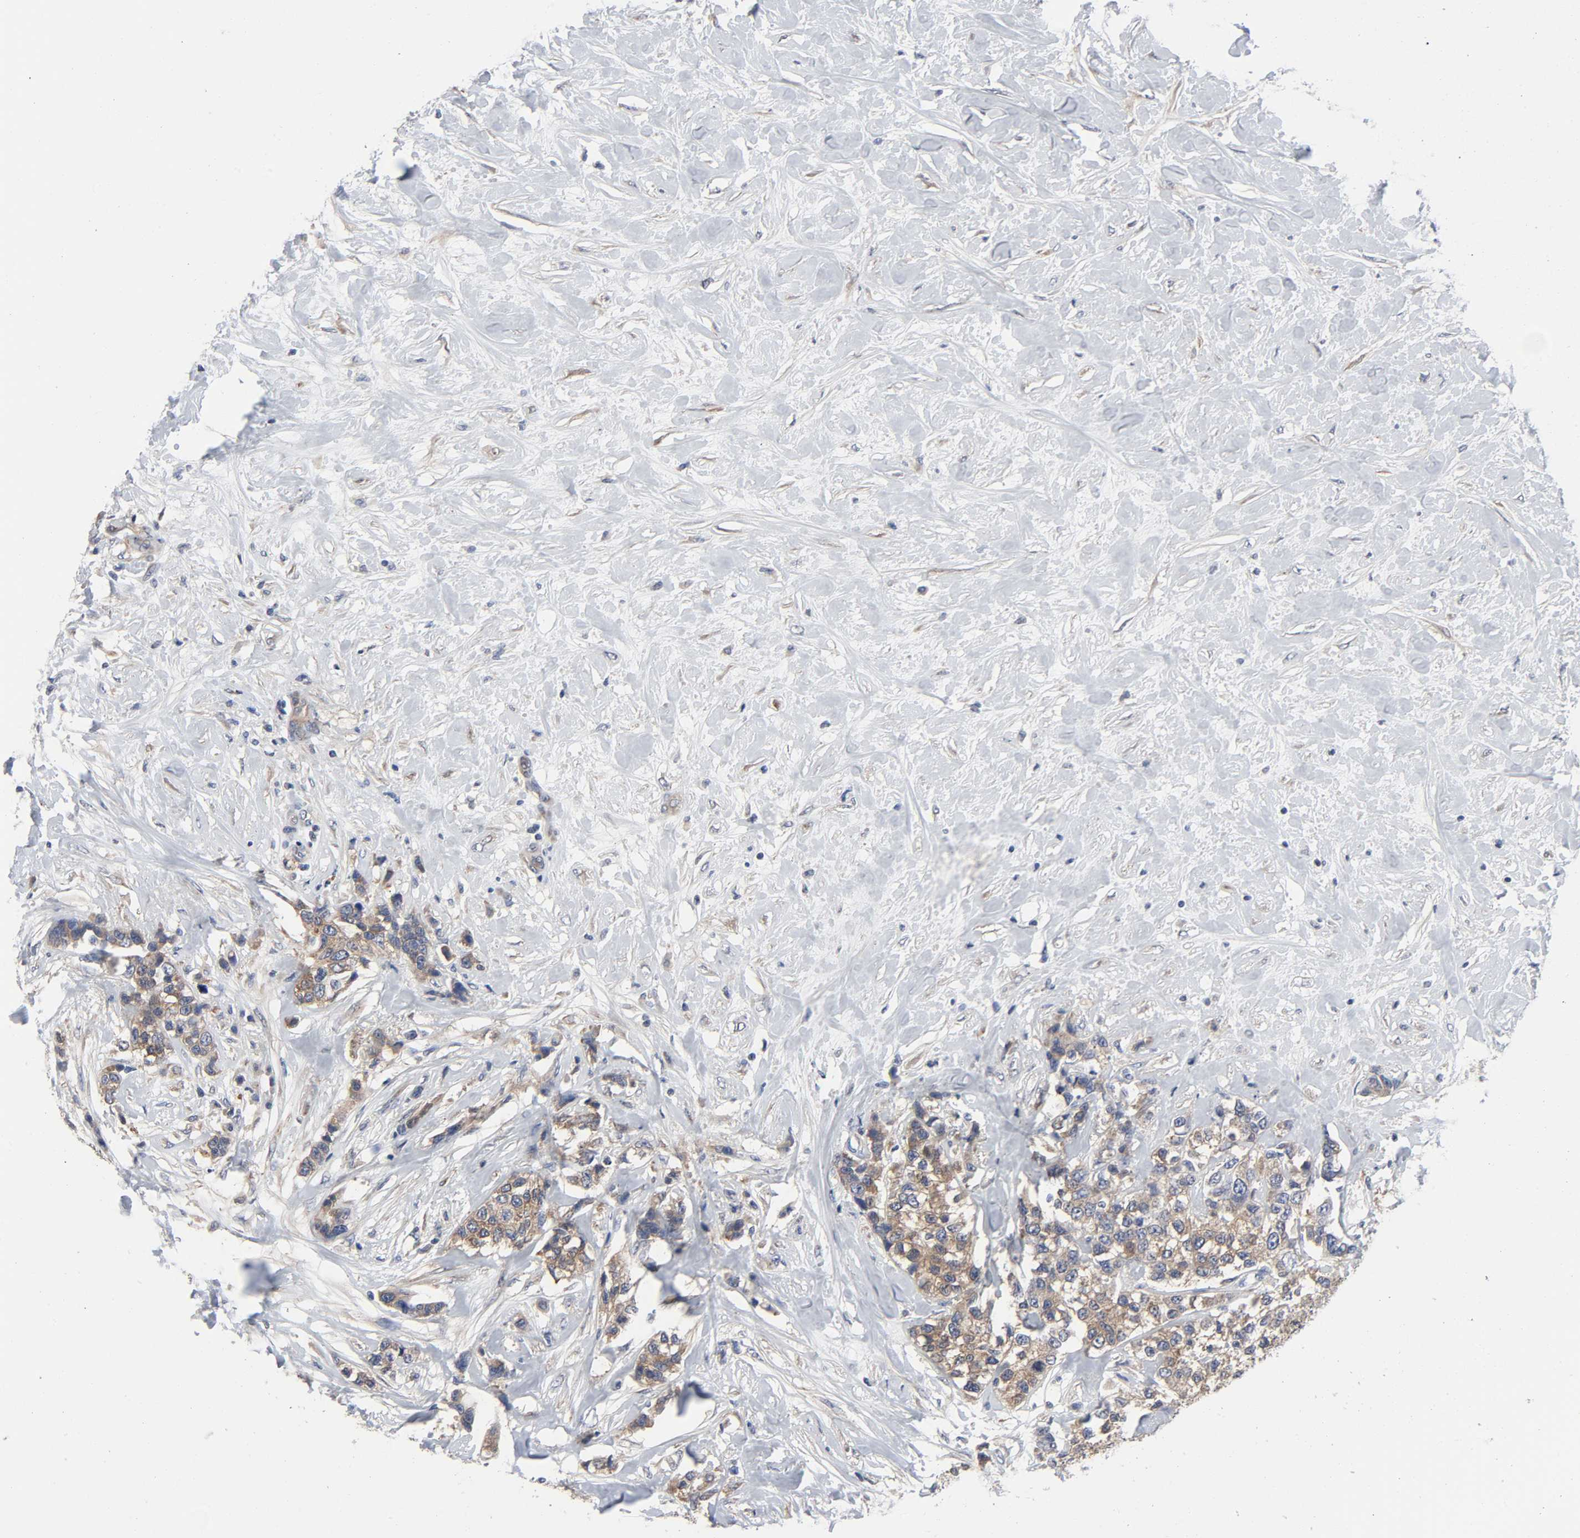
{"staining": {"intensity": "moderate", "quantity": ">75%", "location": "cytoplasmic/membranous"}, "tissue": "breast cancer", "cell_type": "Tumor cells", "image_type": "cancer", "snomed": [{"axis": "morphology", "description": "Duct carcinoma"}, {"axis": "topography", "description": "Breast"}], "caption": "Tumor cells show moderate cytoplasmic/membranous positivity in about >75% of cells in intraductal carcinoma (breast). The staining is performed using DAB brown chromogen to label protein expression. The nuclei are counter-stained blue using hematoxylin.", "gene": "DYNLT3", "patient": {"sex": "female", "age": 51}}